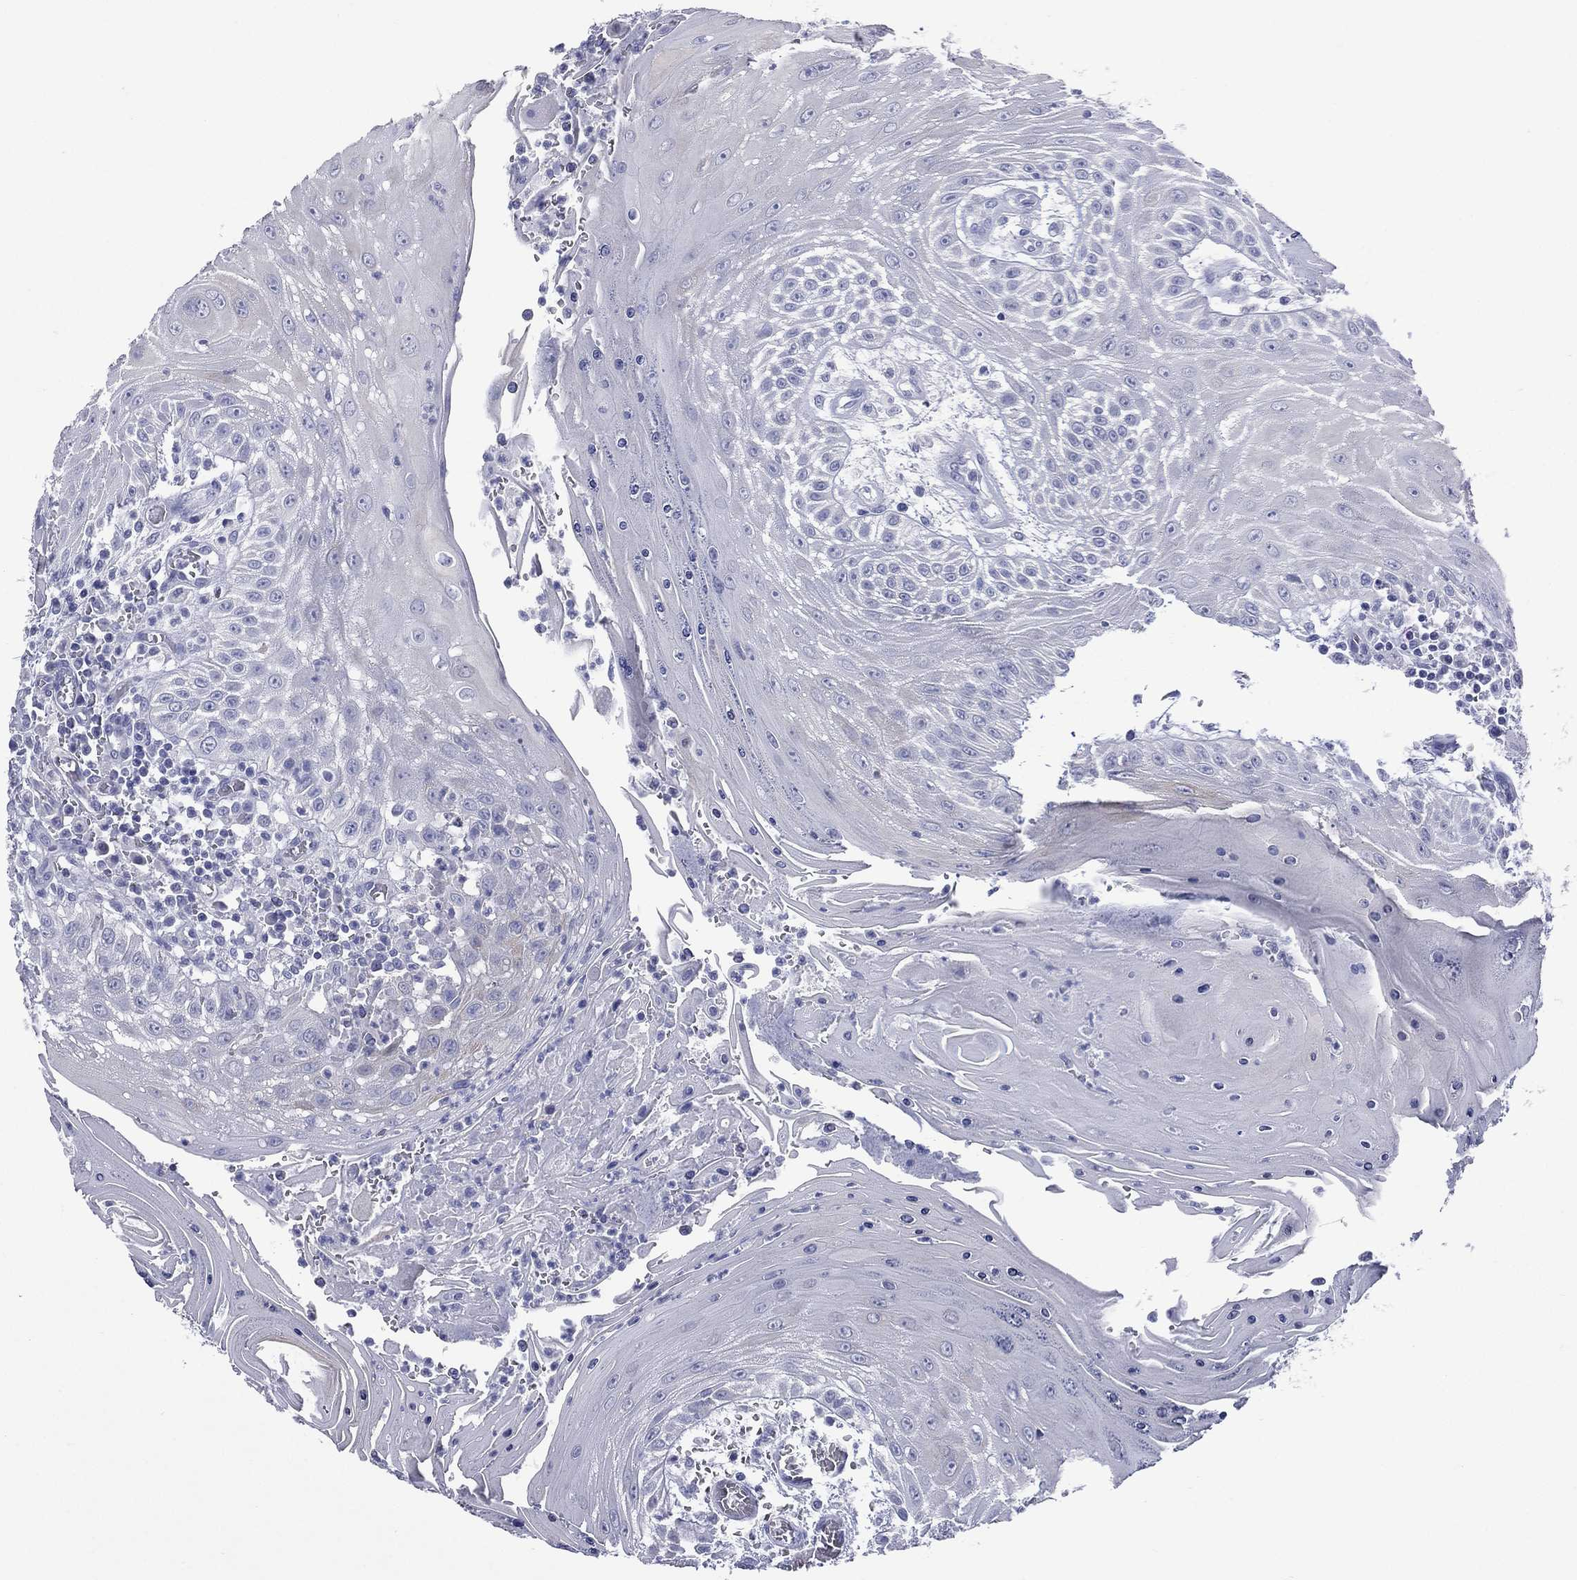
{"staining": {"intensity": "negative", "quantity": "none", "location": "none"}, "tissue": "head and neck cancer", "cell_type": "Tumor cells", "image_type": "cancer", "snomed": [{"axis": "morphology", "description": "Squamous cell carcinoma, NOS"}, {"axis": "topography", "description": "Oral tissue"}, {"axis": "topography", "description": "Head-Neck"}], "caption": "Immunohistochemistry micrograph of neoplastic tissue: human head and neck cancer (squamous cell carcinoma) stained with DAB (3,3'-diaminobenzidine) demonstrates no significant protein staining in tumor cells. (DAB (3,3'-diaminobenzidine) immunohistochemistry (IHC), high magnification).", "gene": "CES2", "patient": {"sex": "male", "age": 58}}